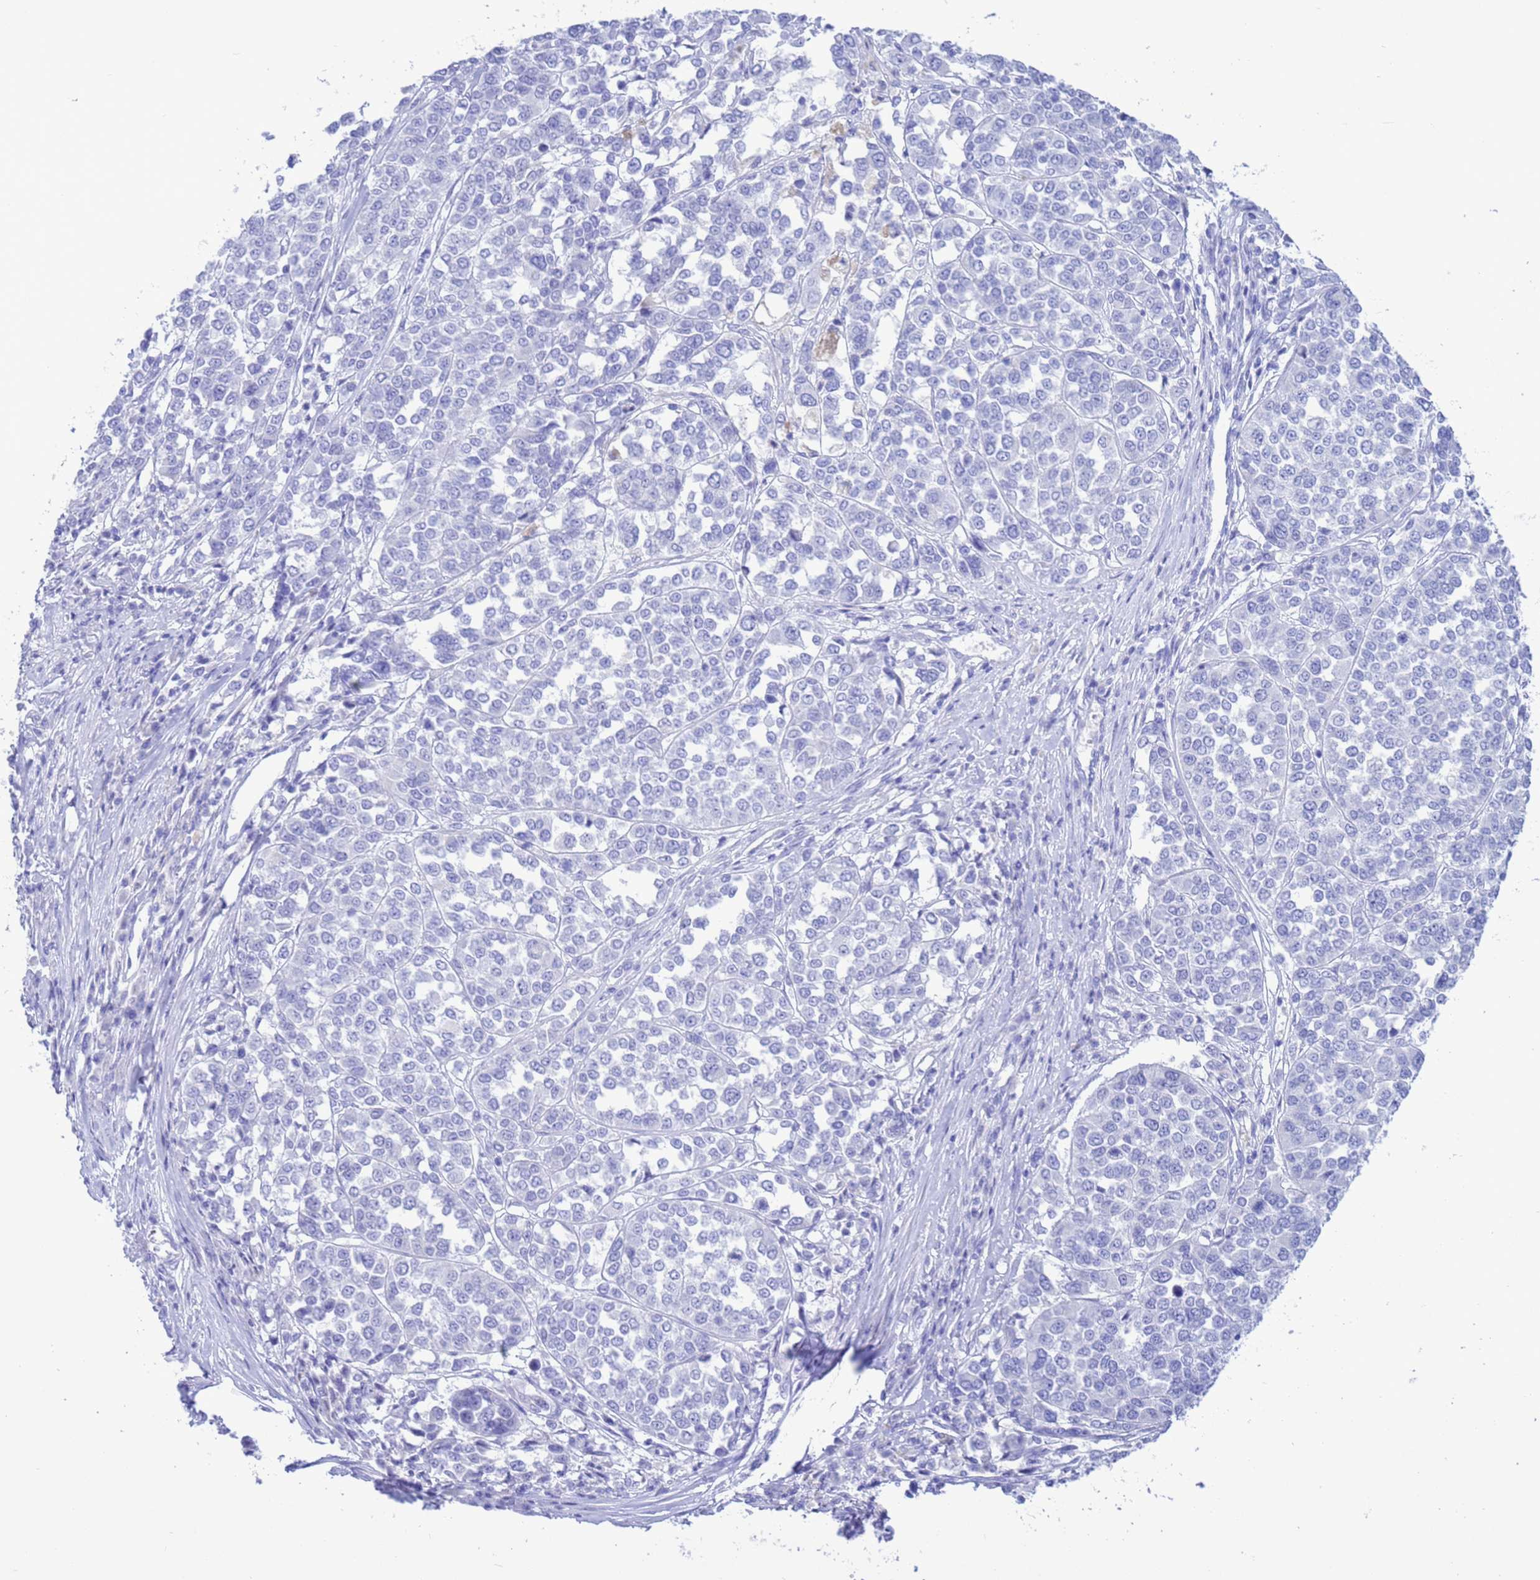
{"staining": {"intensity": "negative", "quantity": "none", "location": "none"}, "tissue": "melanoma", "cell_type": "Tumor cells", "image_type": "cancer", "snomed": [{"axis": "morphology", "description": "Malignant melanoma, Metastatic site"}, {"axis": "topography", "description": "Lymph node"}], "caption": "An immunohistochemistry image of melanoma is shown. There is no staining in tumor cells of melanoma.", "gene": "GSTM1", "patient": {"sex": "male", "age": 44}}